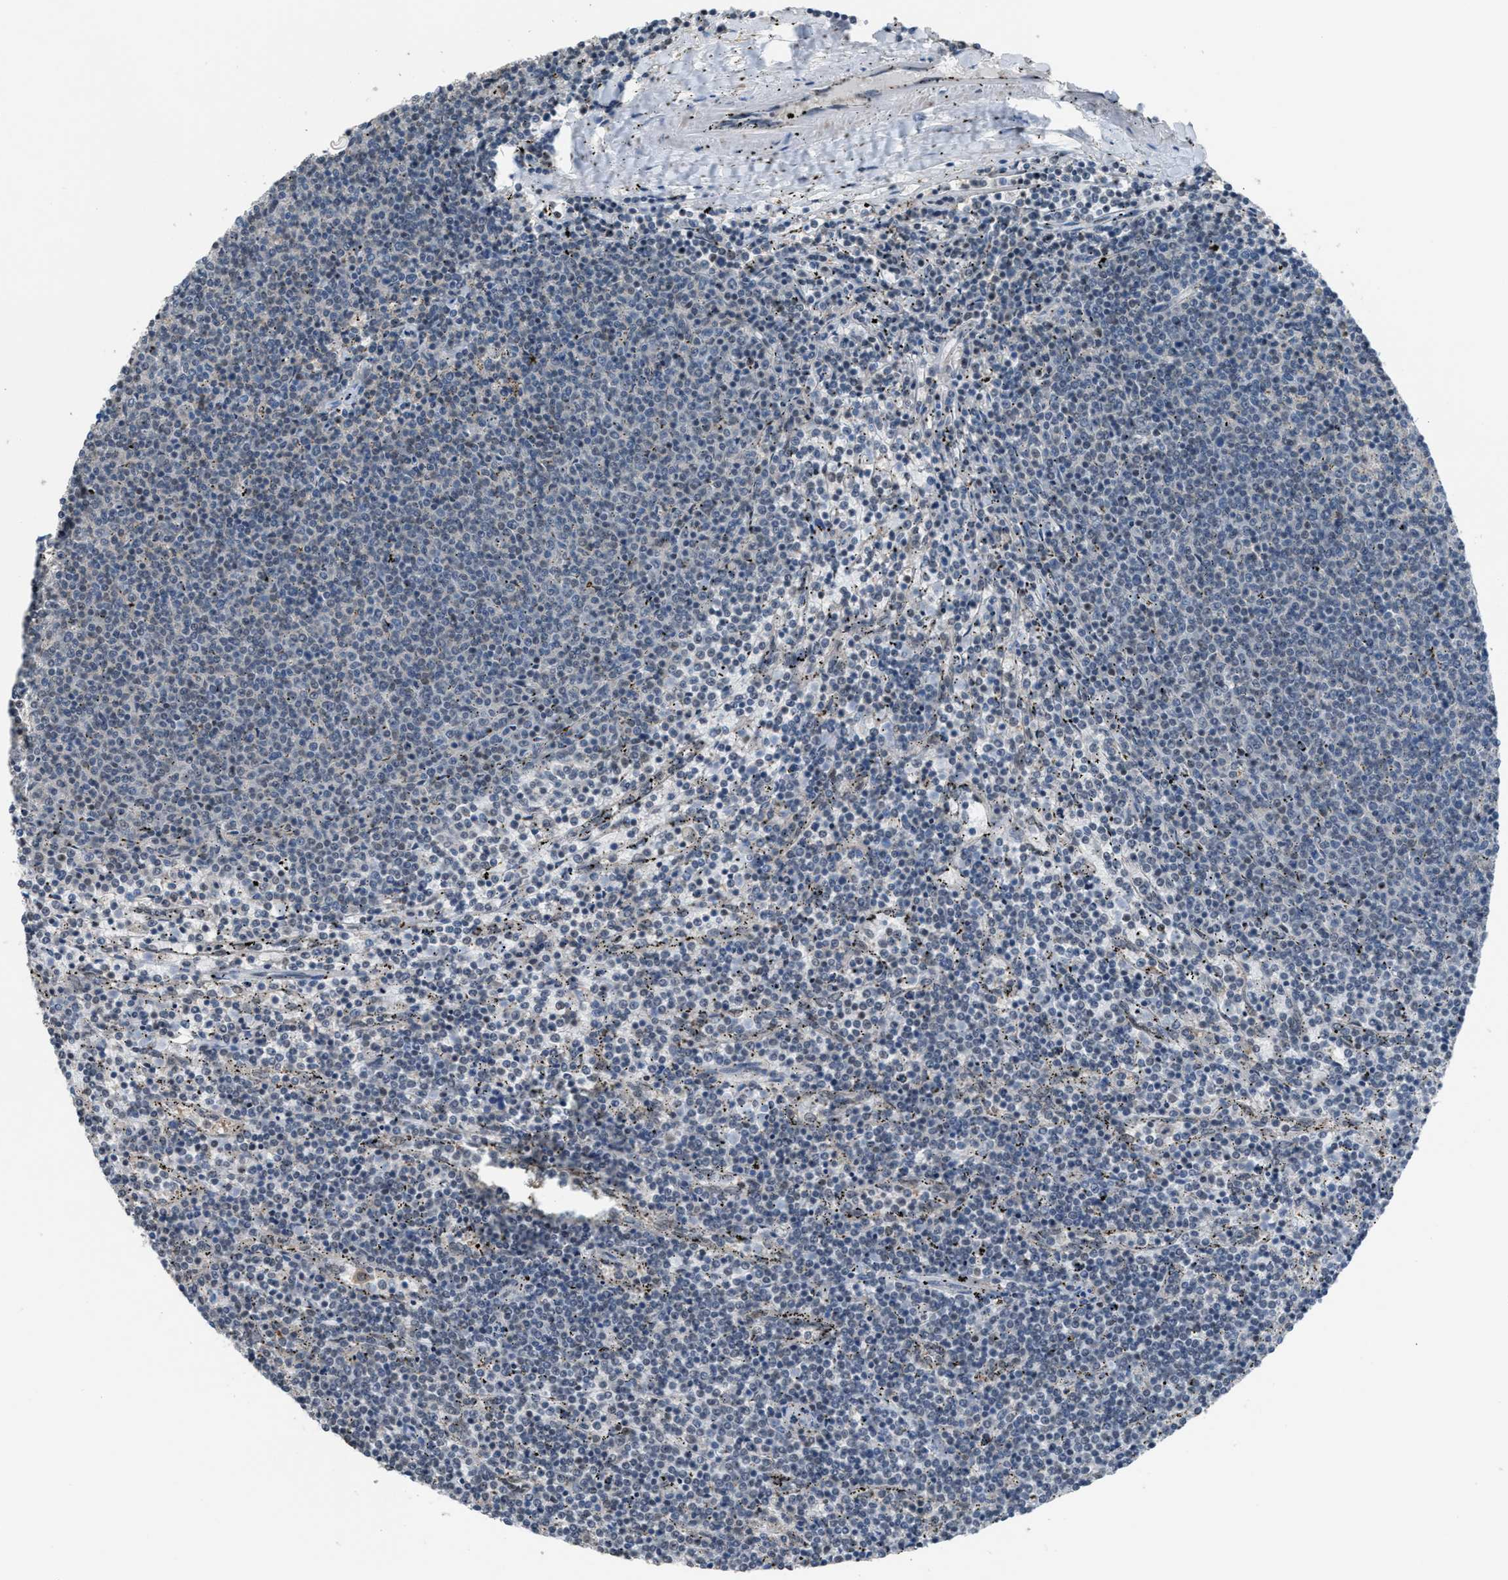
{"staining": {"intensity": "negative", "quantity": "none", "location": "none"}, "tissue": "lymphoma", "cell_type": "Tumor cells", "image_type": "cancer", "snomed": [{"axis": "morphology", "description": "Malignant lymphoma, non-Hodgkin's type, Low grade"}, {"axis": "topography", "description": "Spleen"}], "caption": "Lymphoma stained for a protein using IHC displays no positivity tumor cells.", "gene": "ZNF276", "patient": {"sex": "female", "age": 50}}